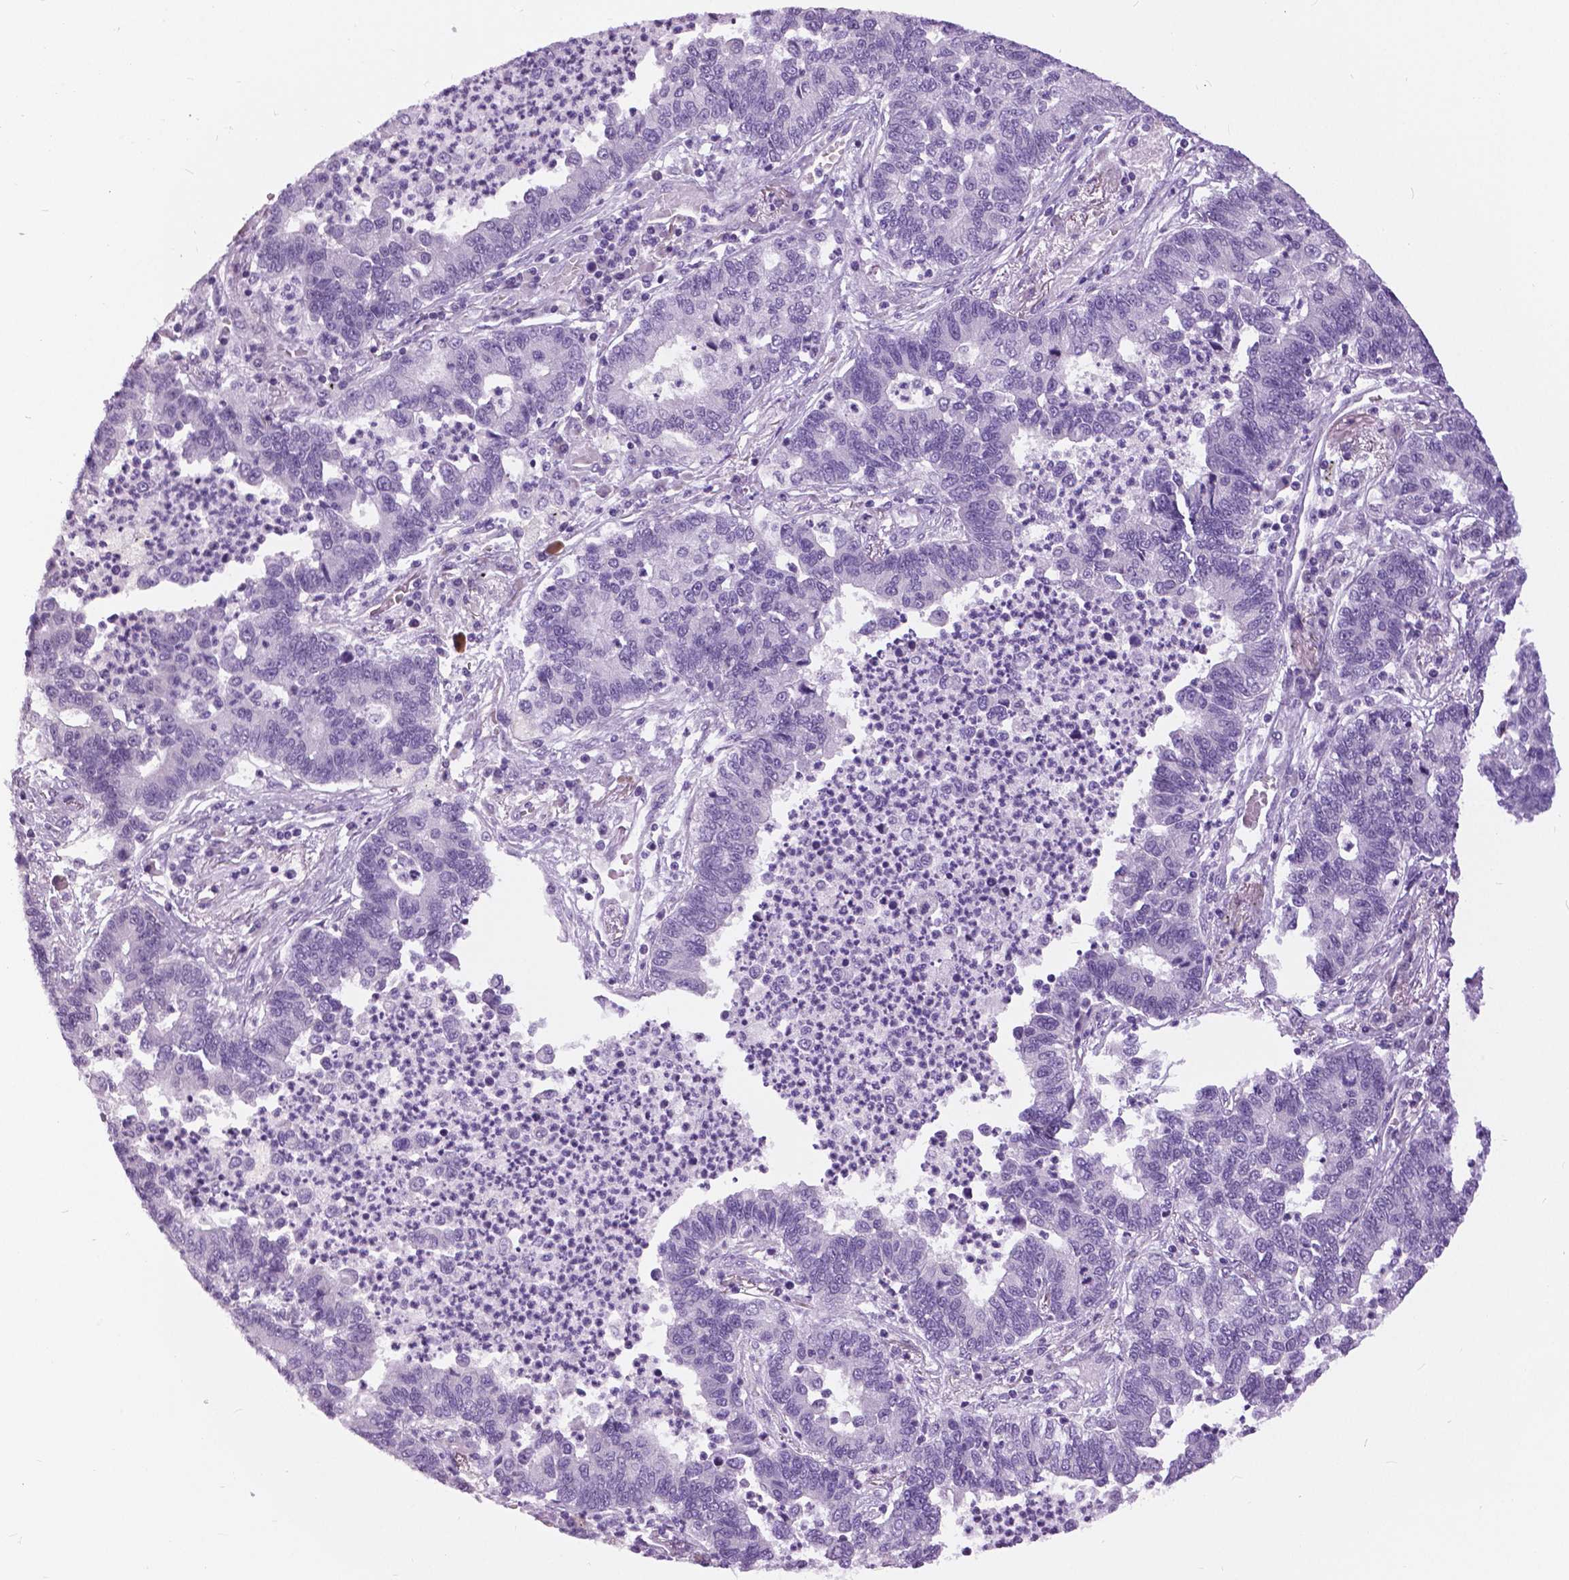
{"staining": {"intensity": "negative", "quantity": "none", "location": "none"}, "tissue": "lung cancer", "cell_type": "Tumor cells", "image_type": "cancer", "snomed": [{"axis": "morphology", "description": "Adenocarcinoma, NOS"}, {"axis": "topography", "description": "Lung"}], "caption": "Protein analysis of lung cancer (adenocarcinoma) shows no significant expression in tumor cells.", "gene": "MYOM1", "patient": {"sex": "female", "age": 57}}